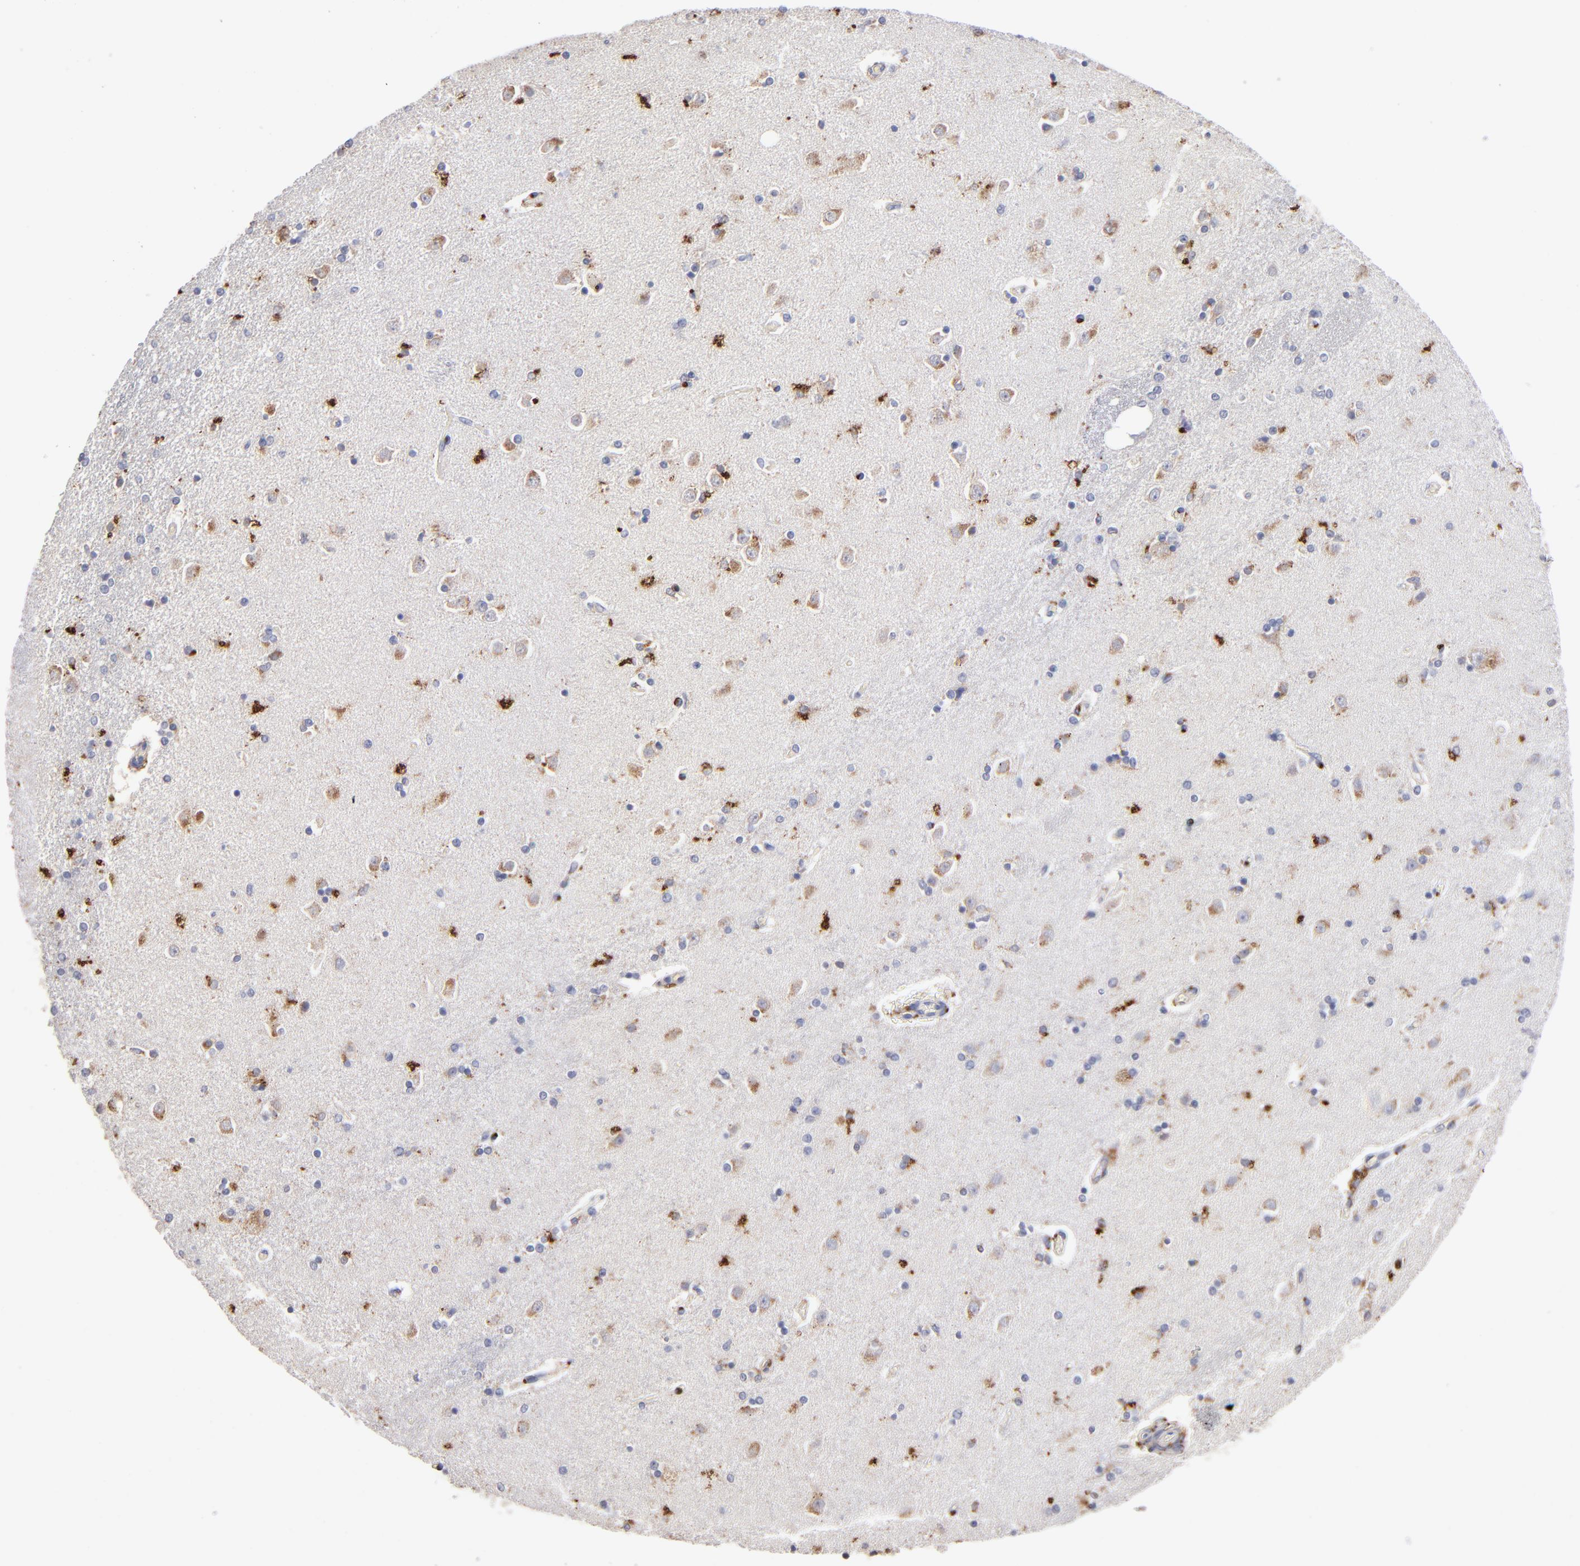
{"staining": {"intensity": "negative", "quantity": "none", "location": "none"}, "tissue": "caudate", "cell_type": "Glial cells", "image_type": "normal", "snomed": [{"axis": "morphology", "description": "Normal tissue, NOS"}, {"axis": "topography", "description": "Lateral ventricle wall"}], "caption": "DAB (3,3'-diaminobenzidine) immunohistochemical staining of unremarkable human caudate displays no significant expression in glial cells.", "gene": "RRAGA", "patient": {"sex": "female", "age": 54}}